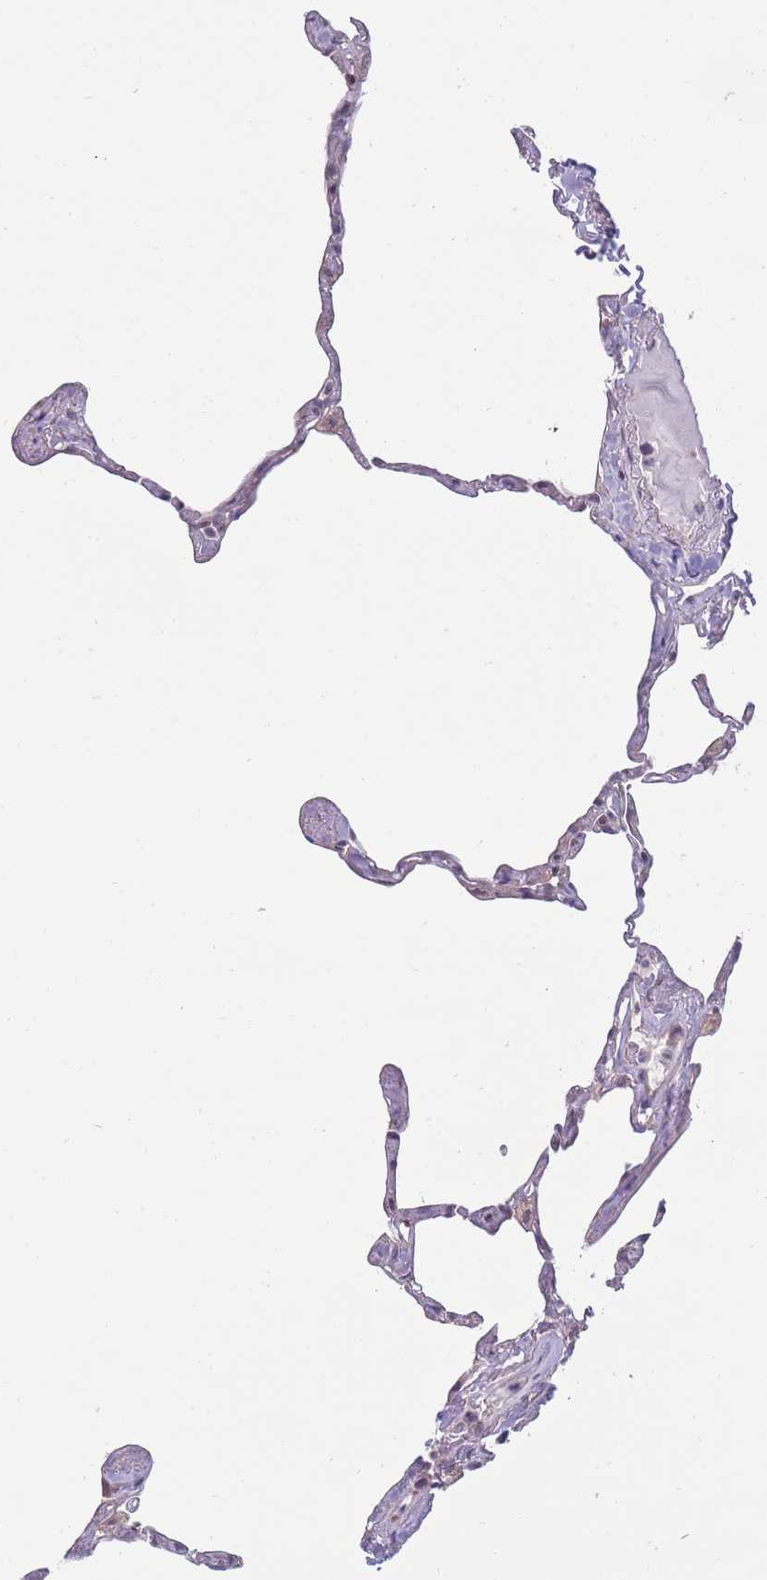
{"staining": {"intensity": "negative", "quantity": "none", "location": "none"}, "tissue": "lung", "cell_type": "Alveolar cells", "image_type": "normal", "snomed": [{"axis": "morphology", "description": "Normal tissue, NOS"}, {"axis": "topography", "description": "Lung"}], "caption": "Photomicrograph shows no significant protein staining in alveolar cells of unremarkable lung. (DAB immunohistochemistry (IHC), high magnification).", "gene": "RIC8A", "patient": {"sex": "male", "age": 65}}